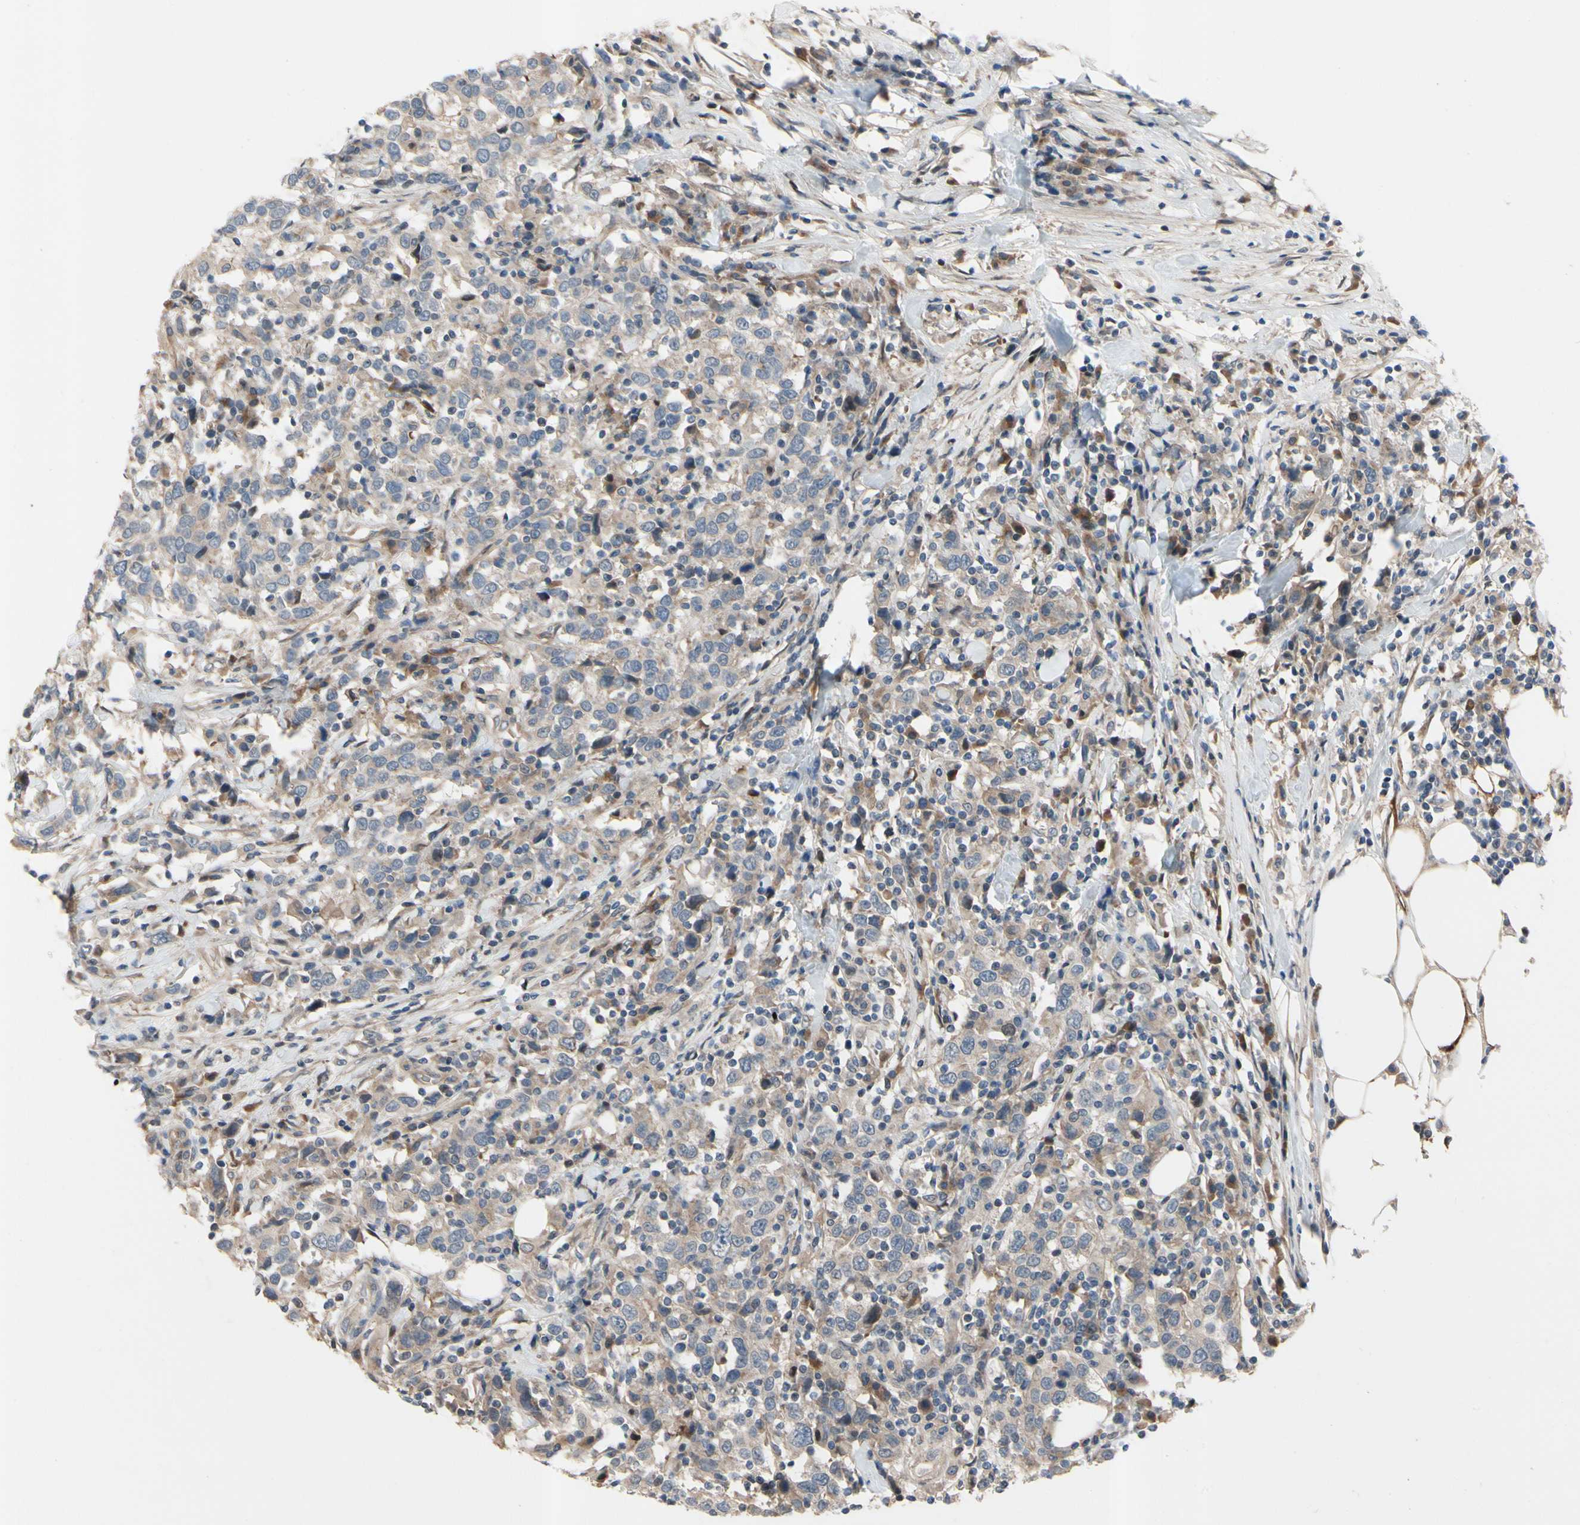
{"staining": {"intensity": "weak", "quantity": ">75%", "location": "cytoplasmic/membranous"}, "tissue": "urothelial cancer", "cell_type": "Tumor cells", "image_type": "cancer", "snomed": [{"axis": "morphology", "description": "Urothelial carcinoma, High grade"}, {"axis": "topography", "description": "Urinary bladder"}], "caption": "Urothelial cancer stained for a protein shows weak cytoplasmic/membranous positivity in tumor cells.", "gene": "ICAM5", "patient": {"sex": "male", "age": 61}}